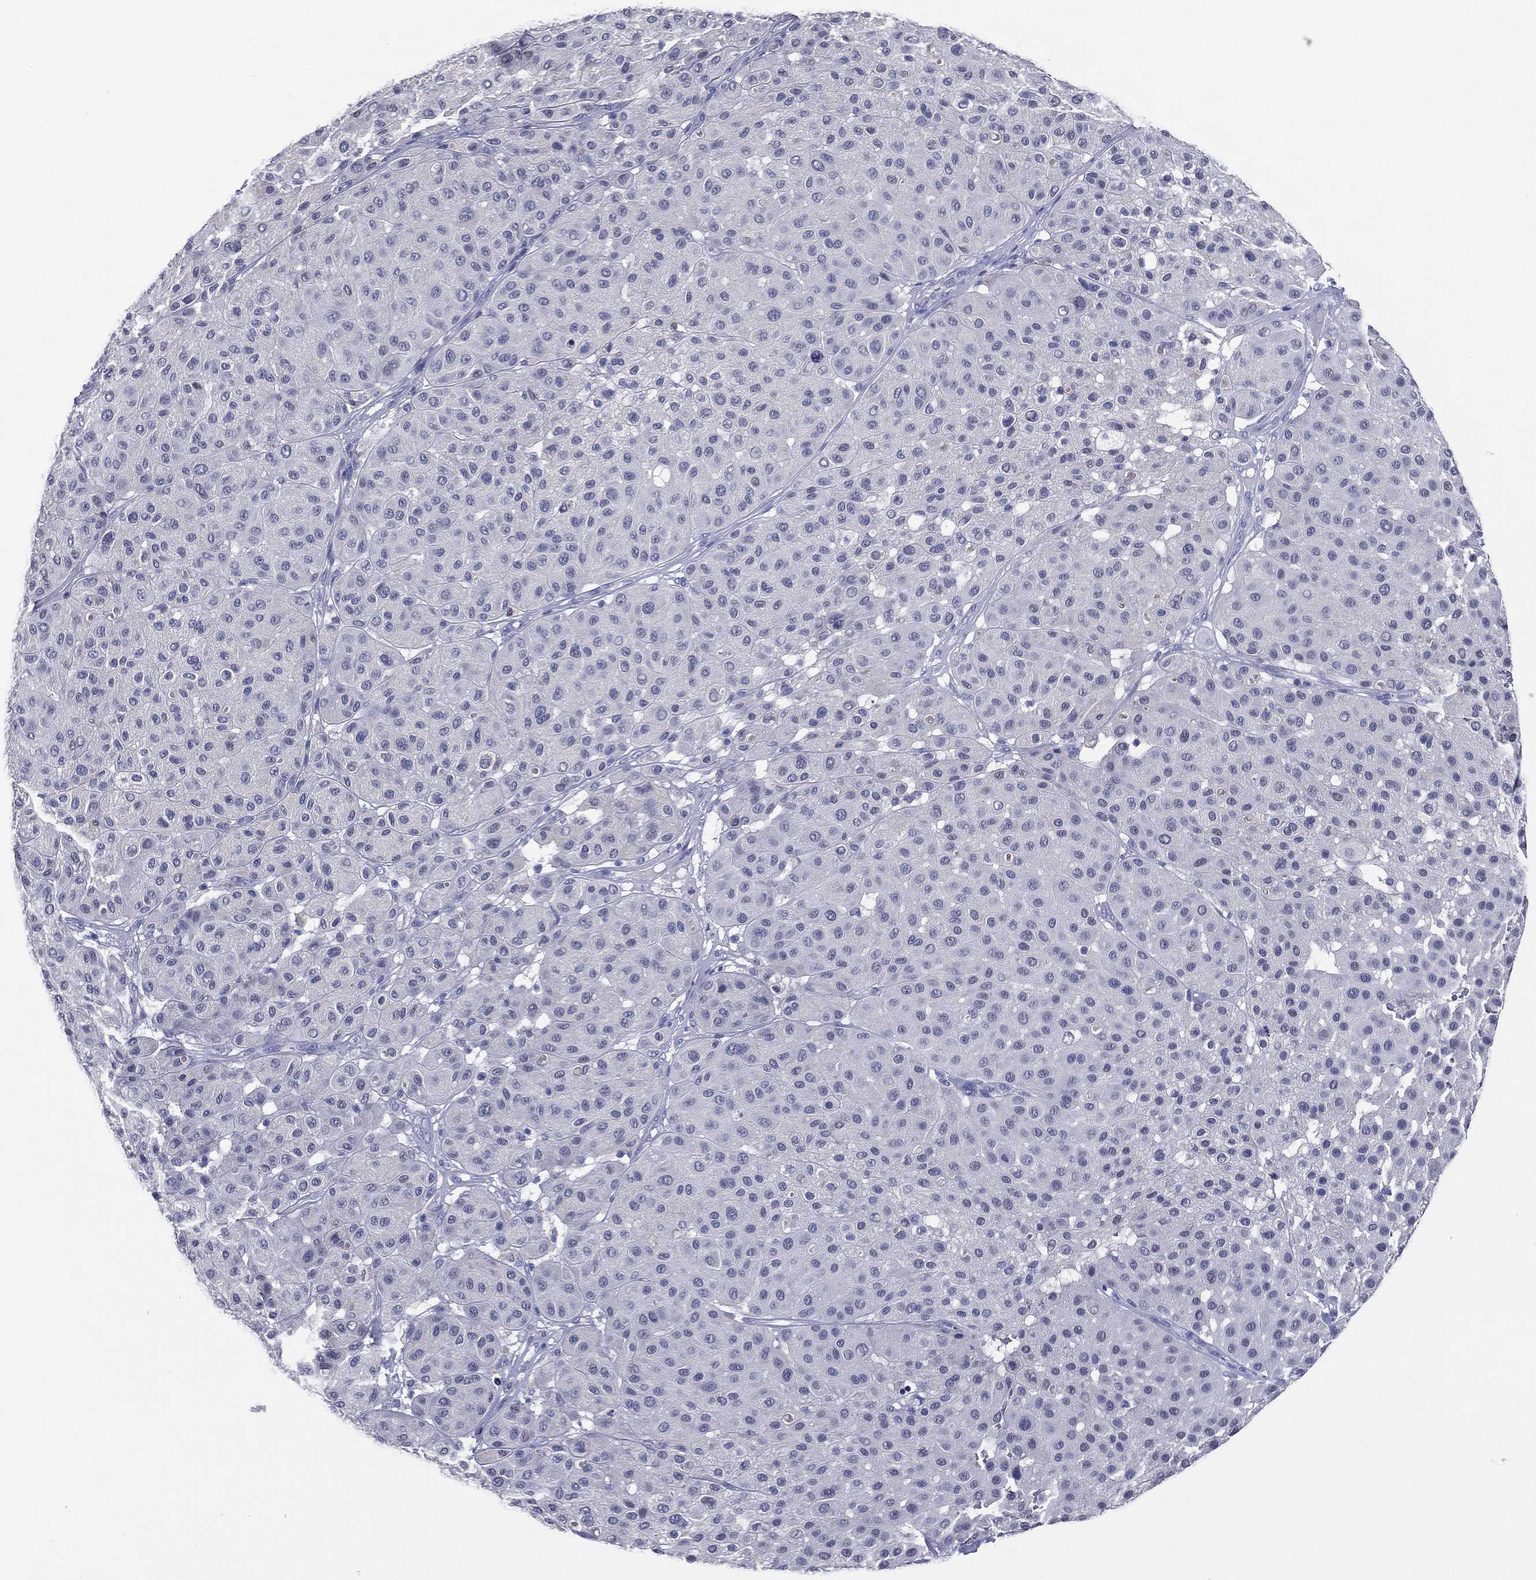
{"staining": {"intensity": "negative", "quantity": "none", "location": "none"}, "tissue": "melanoma", "cell_type": "Tumor cells", "image_type": "cancer", "snomed": [{"axis": "morphology", "description": "Malignant melanoma, Metastatic site"}, {"axis": "topography", "description": "Smooth muscle"}], "caption": "This is an immunohistochemistry micrograph of malignant melanoma (metastatic site). There is no staining in tumor cells.", "gene": "TFAP2A", "patient": {"sex": "male", "age": 41}}